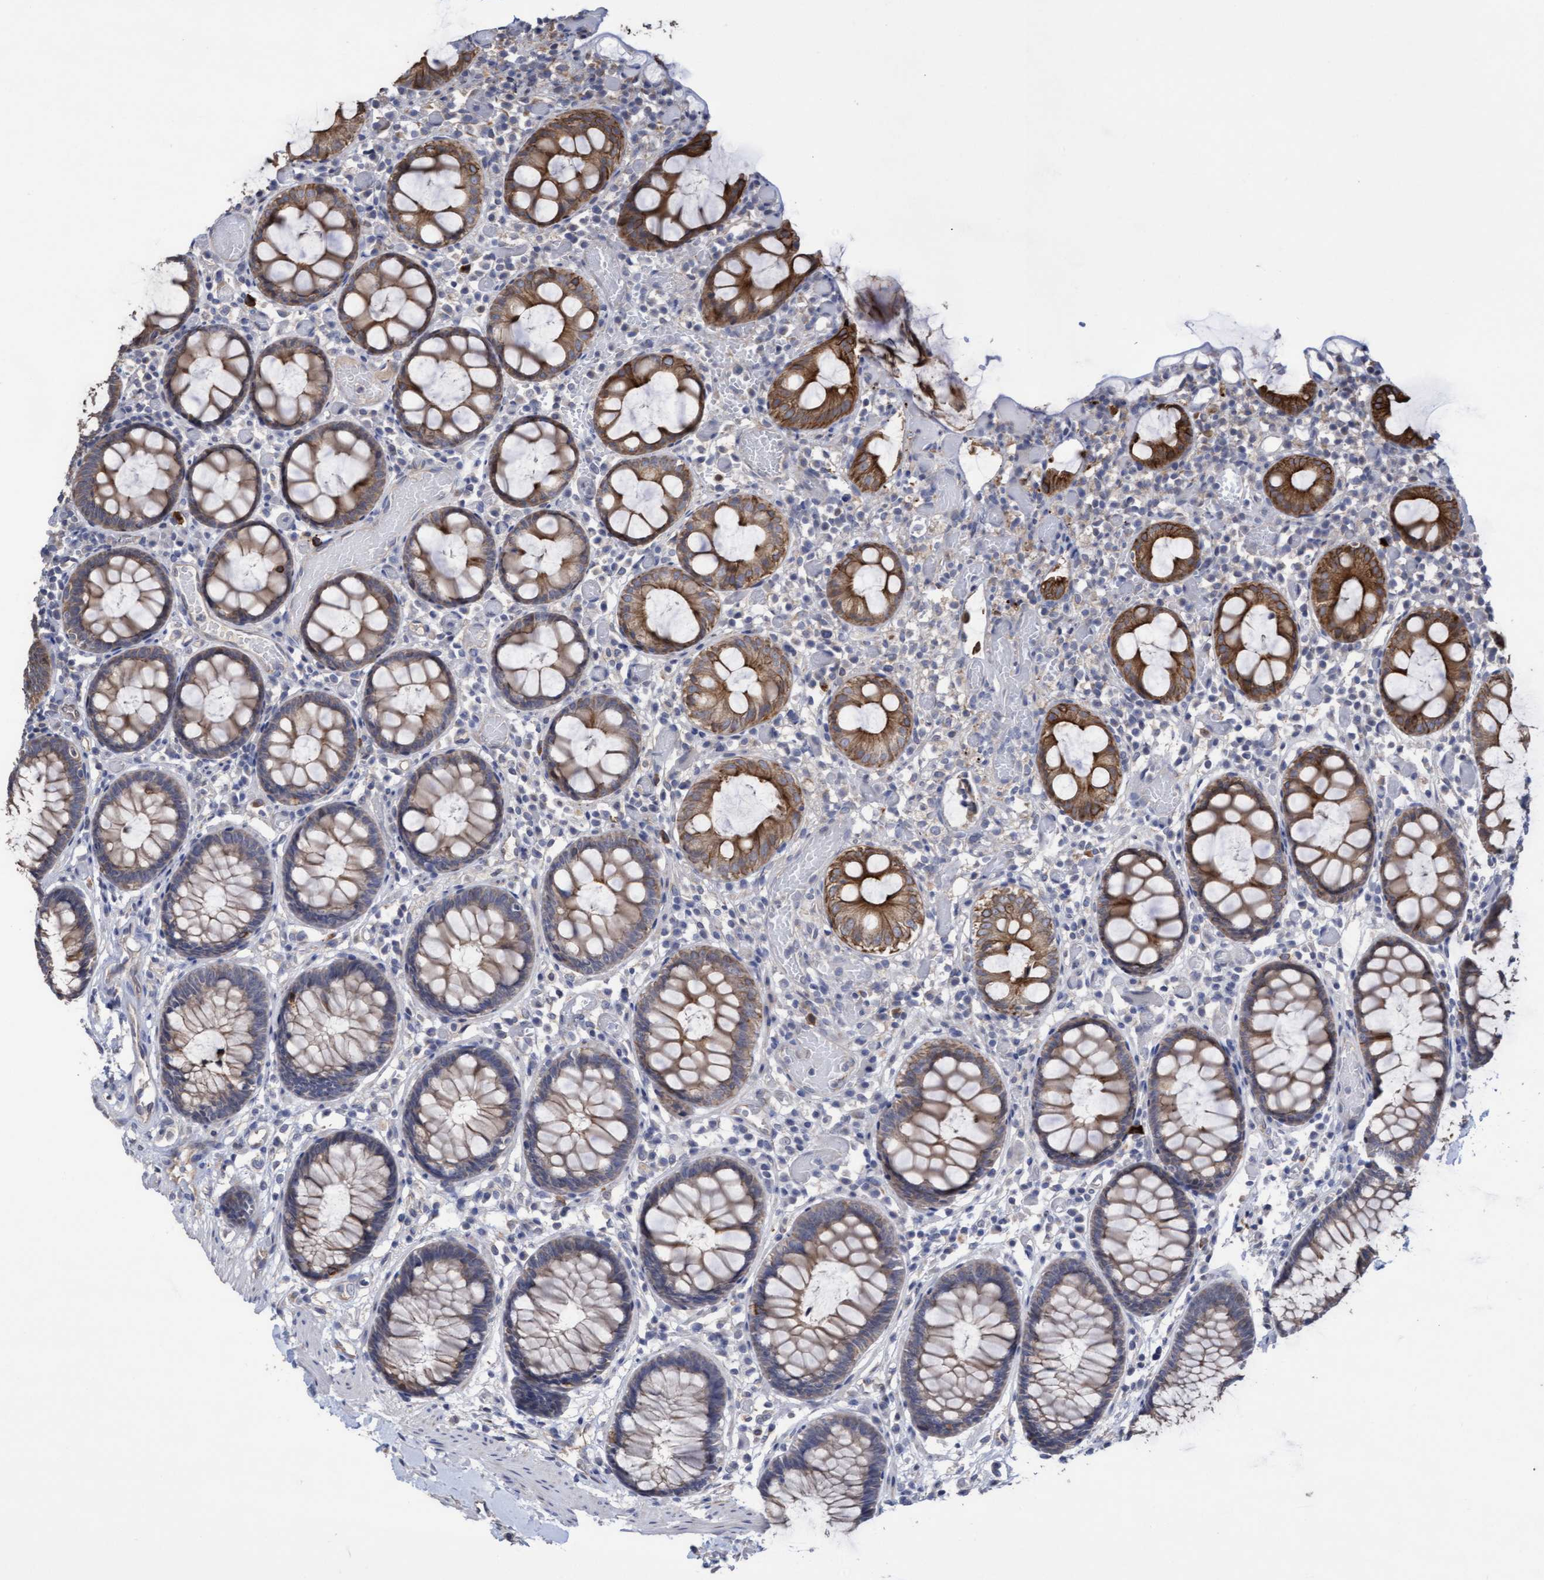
{"staining": {"intensity": "moderate", "quantity": ">75%", "location": "cytoplasmic/membranous"}, "tissue": "colon", "cell_type": "Endothelial cells", "image_type": "normal", "snomed": [{"axis": "morphology", "description": "Normal tissue, NOS"}, {"axis": "topography", "description": "Colon"}], "caption": "Colon stained with DAB (3,3'-diaminobenzidine) immunohistochemistry (IHC) reveals medium levels of moderate cytoplasmic/membranous staining in approximately >75% of endothelial cells. Using DAB (3,3'-diaminobenzidine) (brown) and hematoxylin (blue) stains, captured at high magnification using brightfield microscopy.", "gene": "KRT24", "patient": {"sex": "male", "age": 14}}